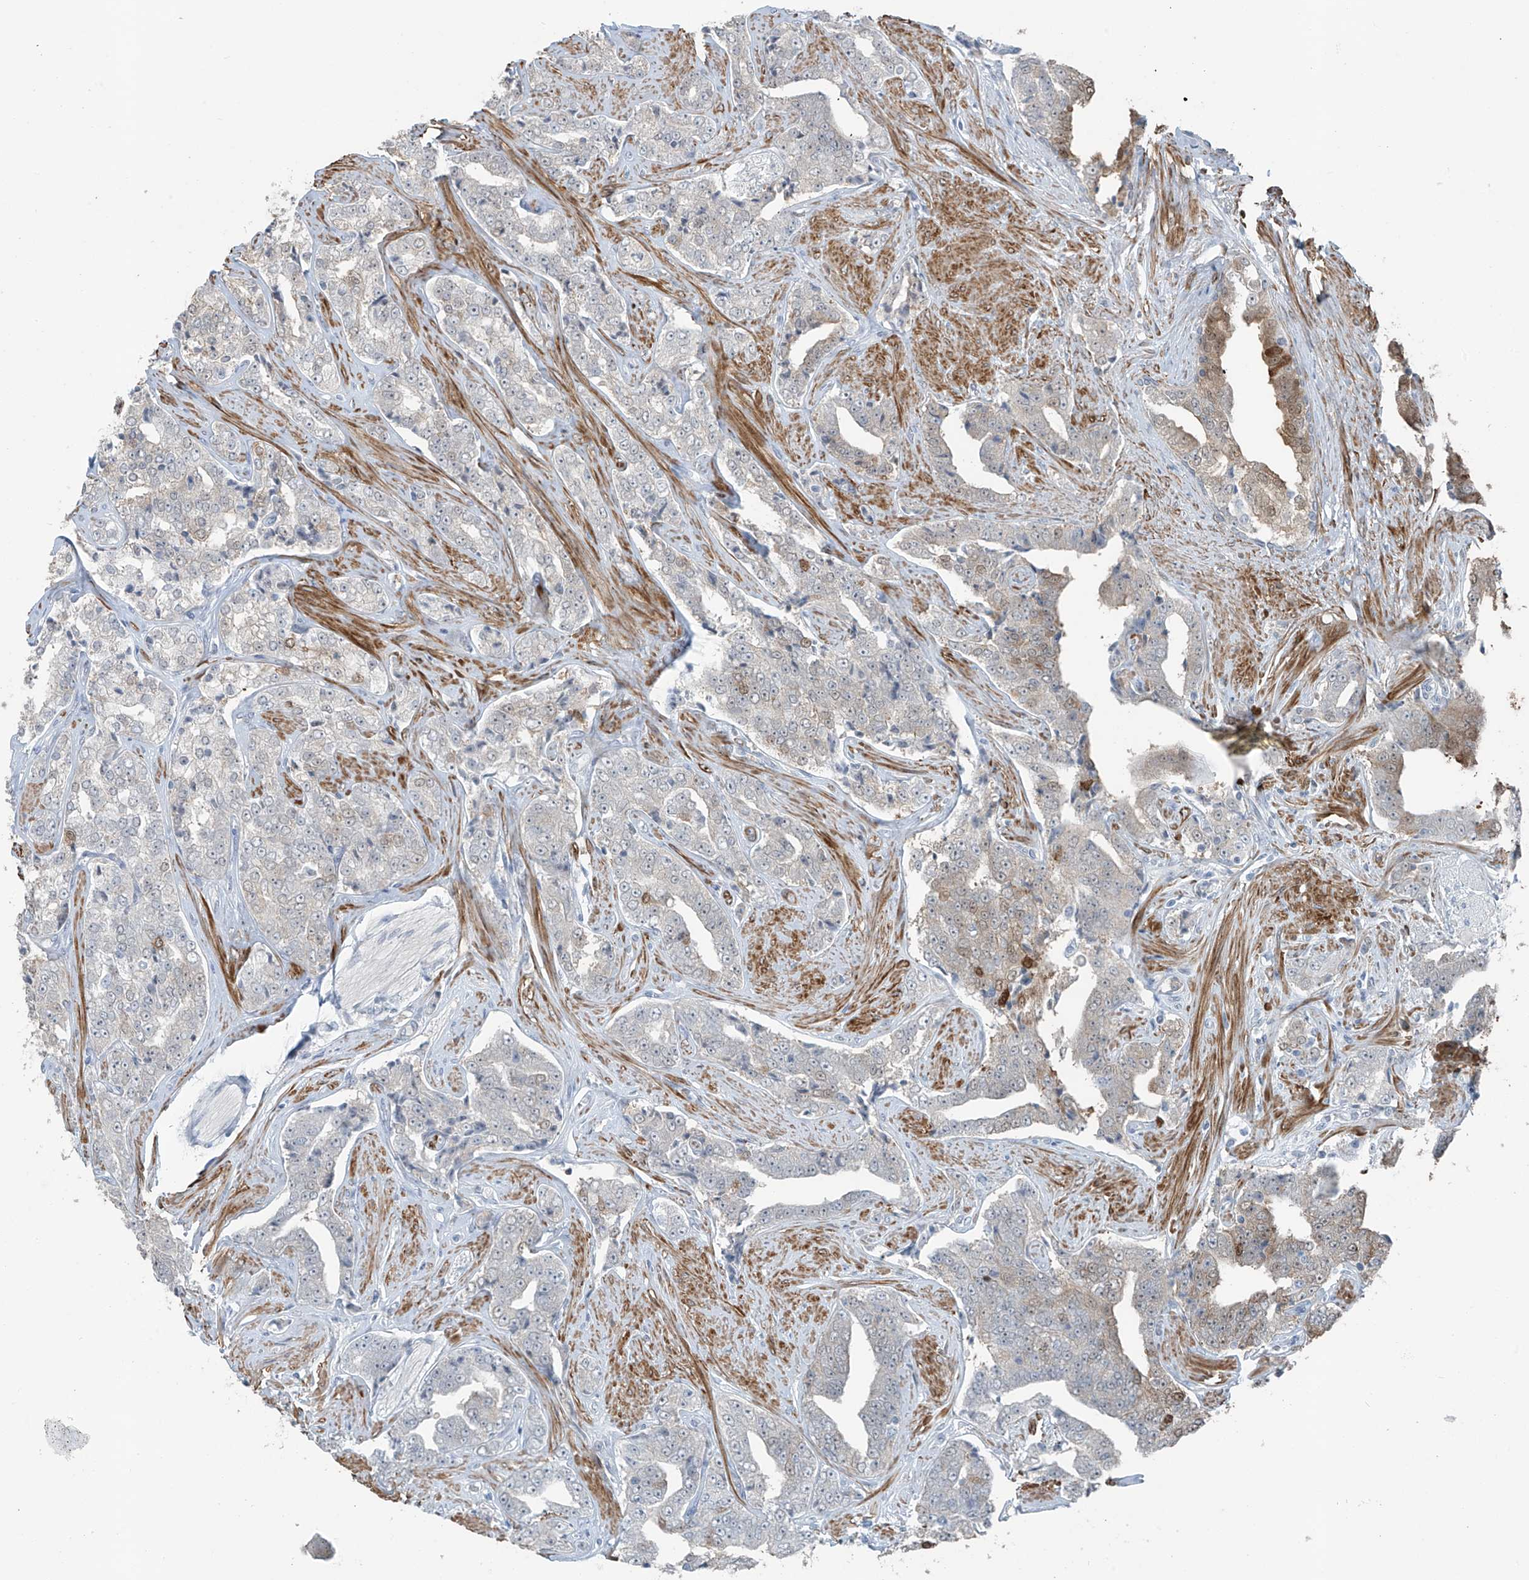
{"staining": {"intensity": "moderate", "quantity": "<25%", "location": "cytoplasmic/membranous,nuclear"}, "tissue": "prostate cancer", "cell_type": "Tumor cells", "image_type": "cancer", "snomed": [{"axis": "morphology", "description": "Adenocarcinoma, High grade"}, {"axis": "topography", "description": "Prostate"}], "caption": "The micrograph reveals immunohistochemical staining of high-grade adenocarcinoma (prostate). There is moderate cytoplasmic/membranous and nuclear expression is seen in about <25% of tumor cells.", "gene": "RASGEF1A", "patient": {"sex": "male", "age": 71}}